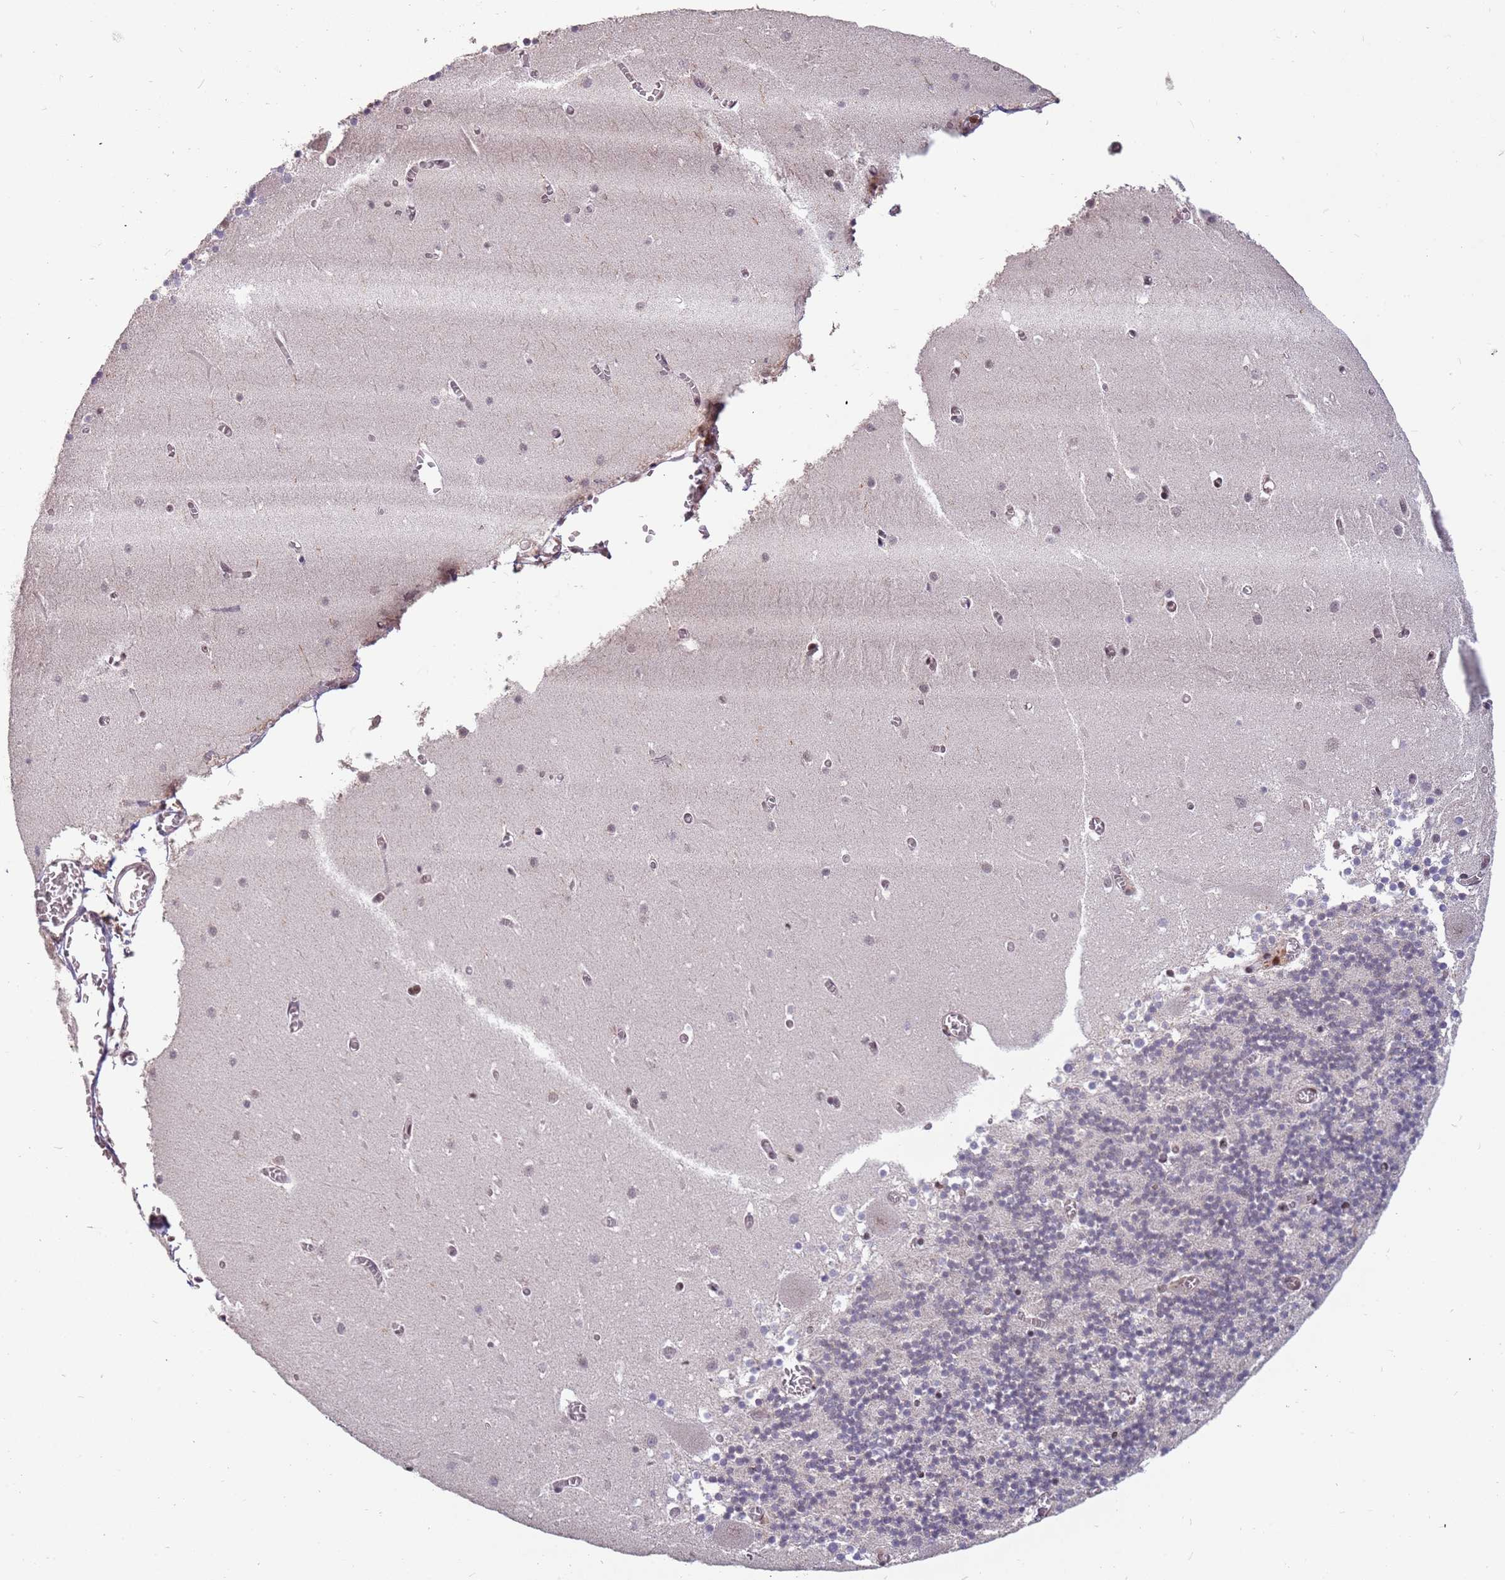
{"staining": {"intensity": "weak", "quantity": "<25%", "location": "nuclear"}, "tissue": "cerebellum", "cell_type": "Cells in granular layer", "image_type": "normal", "snomed": [{"axis": "morphology", "description": "Normal tissue, NOS"}, {"axis": "topography", "description": "Cerebellum"}], "caption": "Cells in granular layer are negative for protein expression in unremarkable human cerebellum. Brightfield microscopy of immunohistochemistry (IHC) stained with DAB (brown) and hematoxylin (blue), captured at high magnification.", "gene": "GBP2", "patient": {"sex": "female", "age": 28}}